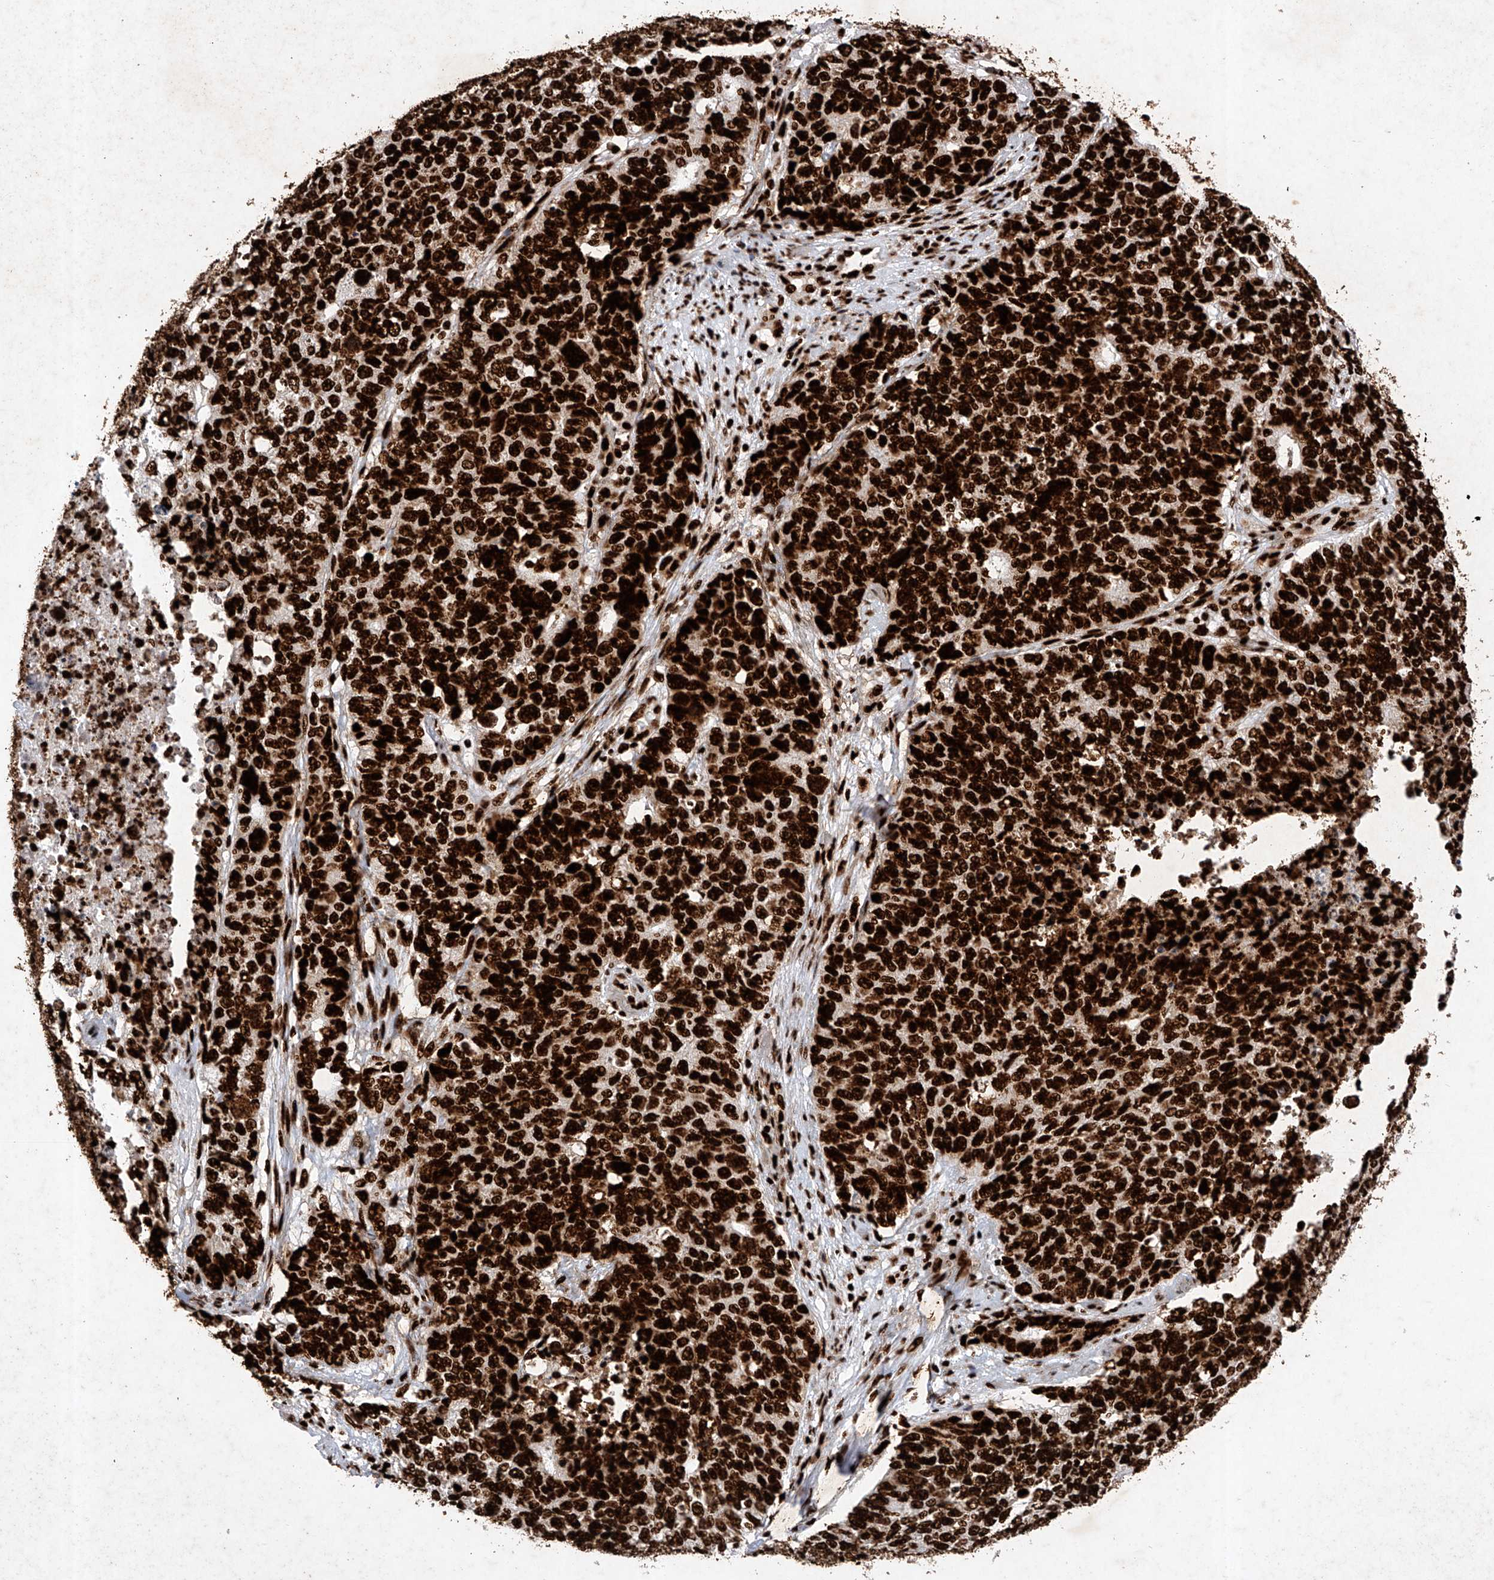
{"staining": {"intensity": "strong", "quantity": ">75%", "location": "nuclear"}, "tissue": "cervical cancer", "cell_type": "Tumor cells", "image_type": "cancer", "snomed": [{"axis": "morphology", "description": "Squamous cell carcinoma, NOS"}, {"axis": "topography", "description": "Cervix"}], "caption": "There is high levels of strong nuclear positivity in tumor cells of squamous cell carcinoma (cervical), as demonstrated by immunohistochemical staining (brown color).", "gene": "SRSF6", "patient": {"sex": "female", "age": 63}}